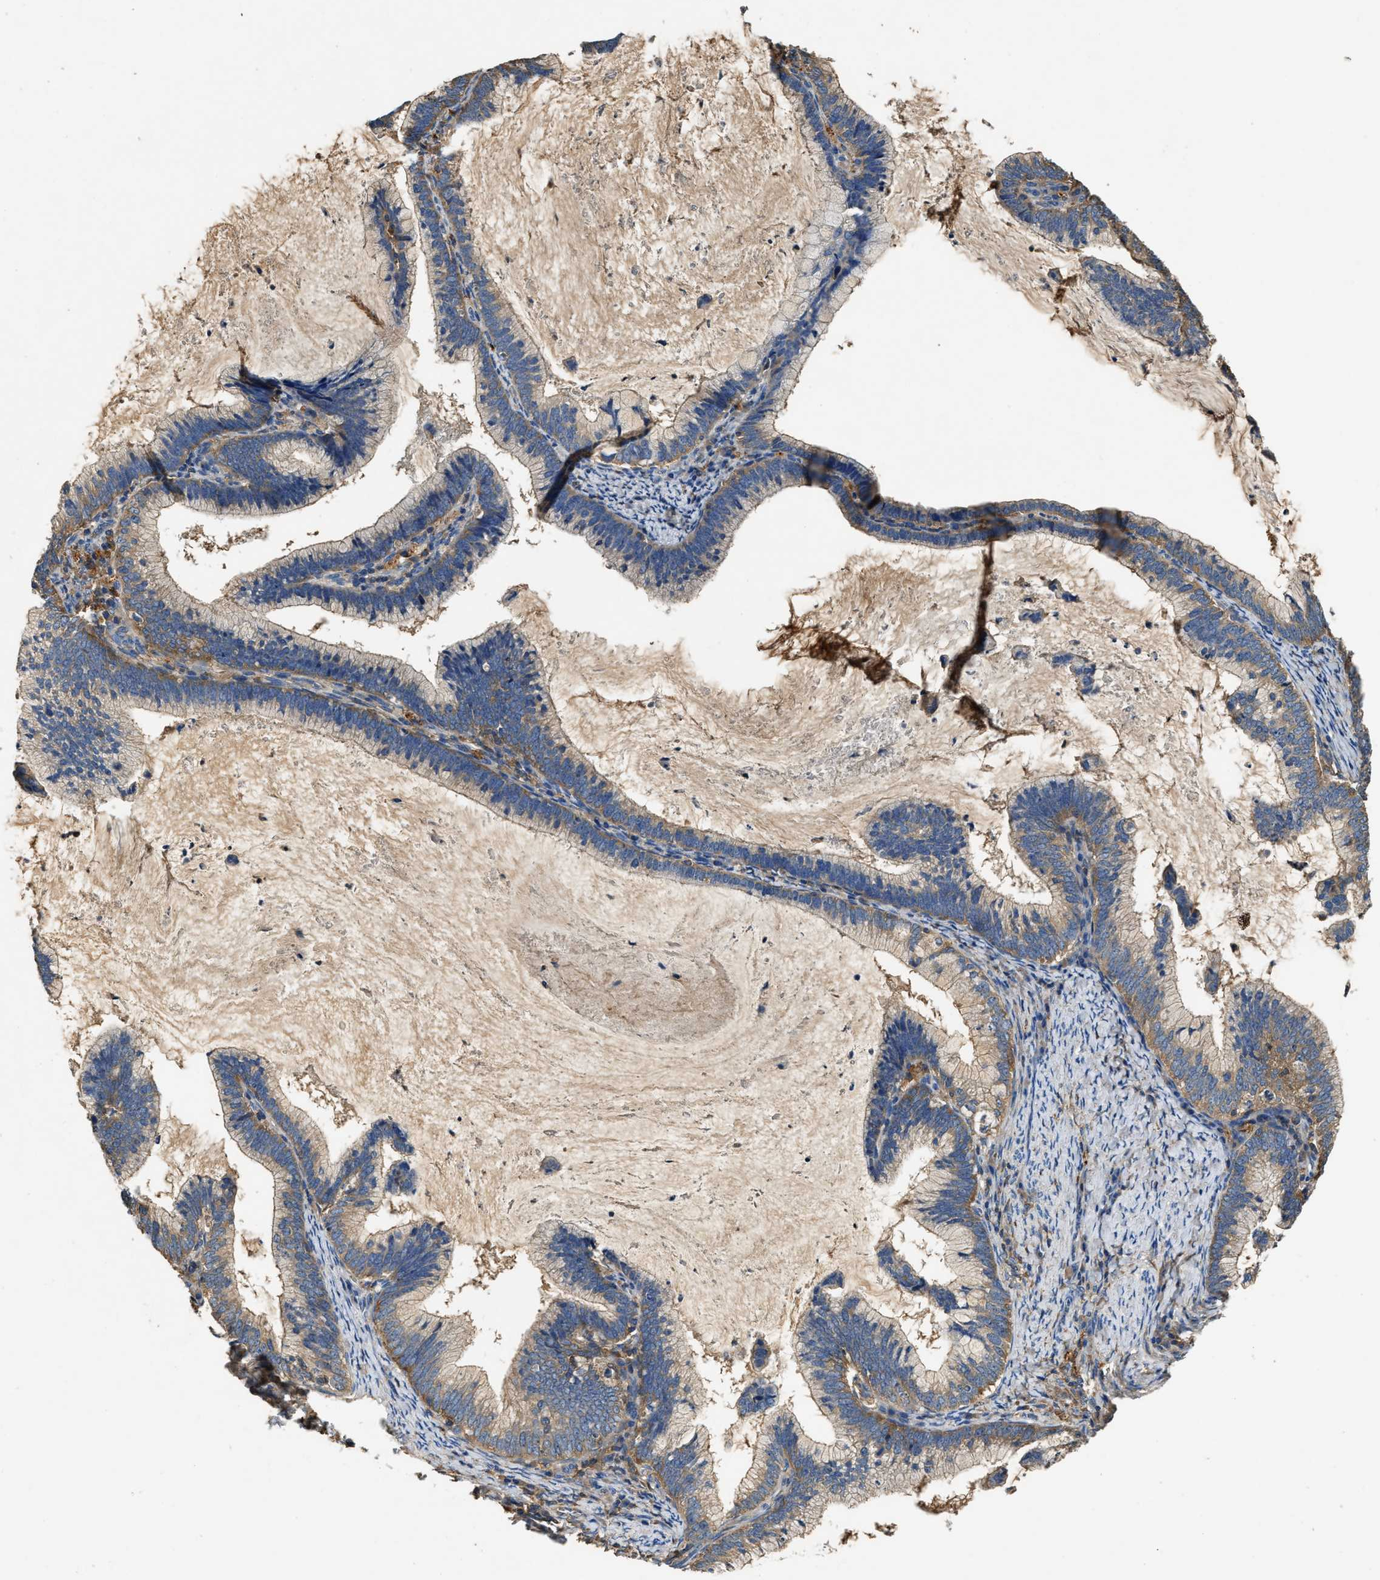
{"staining": {"intensity": "negative", "quantity": "none", "location": "none"}, "tissue": "cervical cancer", "cell_type": "Tumor cells", "image_type": "cancer", "snomed": [{"axis": "morphology", "description": "Adenocarcinoma, NOS"}, {"axis": "topography", "description": "Cervix"}], "caption": "IHC histopathology image of neoplastic tissue: human cervical cancer (adenocarcinoma) stained with DAB displays no significant protein expression in tumor cells.", "gene": "BLOC1S1", "patient": {"sex": "female", "age": 36}}